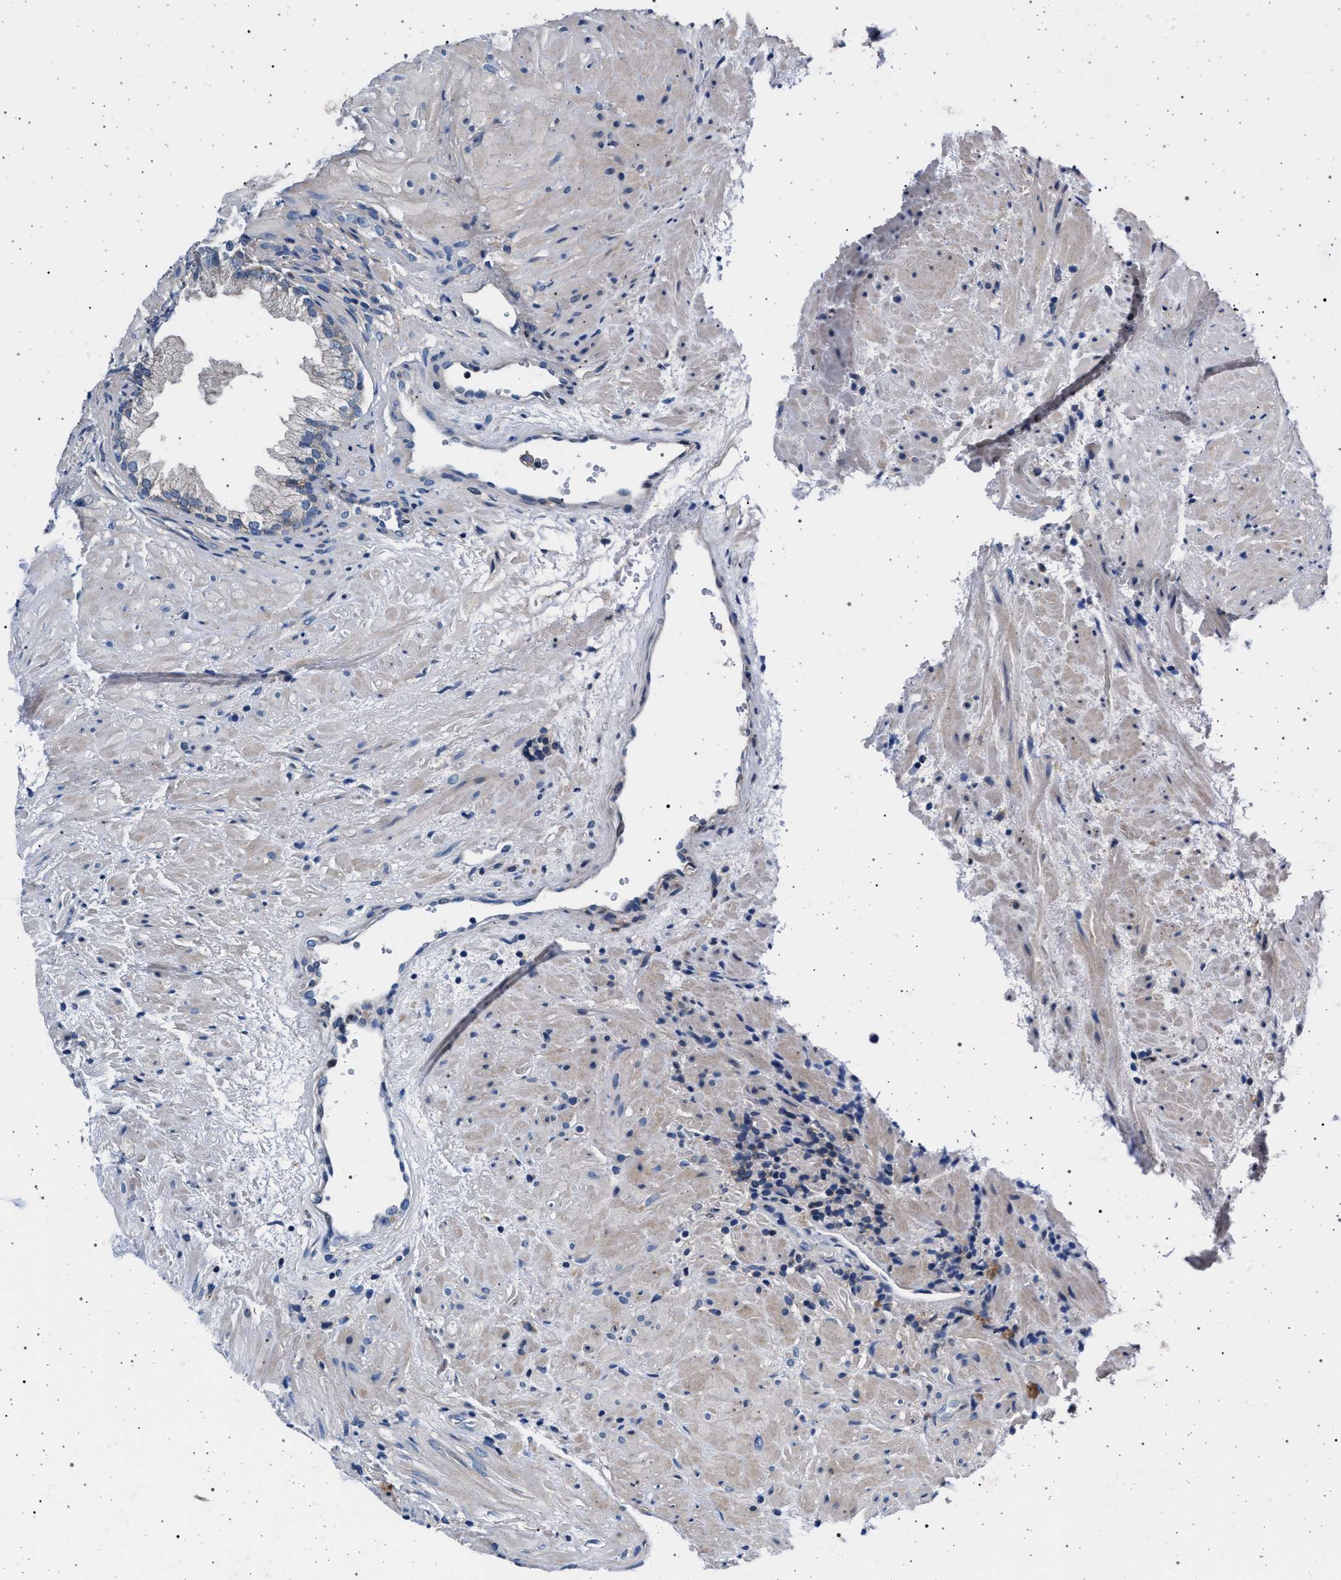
{"staining": {"intensity": "moderate", "quantity": "<25%", "location": "cytoplasmic/membranous"}, "tissue": "prostate", "cell_type": "Glandular cells", "image_type": "normal", "snomed": [{"axis": "morphology", "description": "Normal tissue, NOS"}, {"axis": "topography", "description": "Prostate"}], "caption": "Human prostate stained with a brown dye shows moderate cytoplasmic/membranous positive staining in about <25% of glandular cells.", "gene": "MAP3K2", "patient": {"sex": "male", "age": 76}}